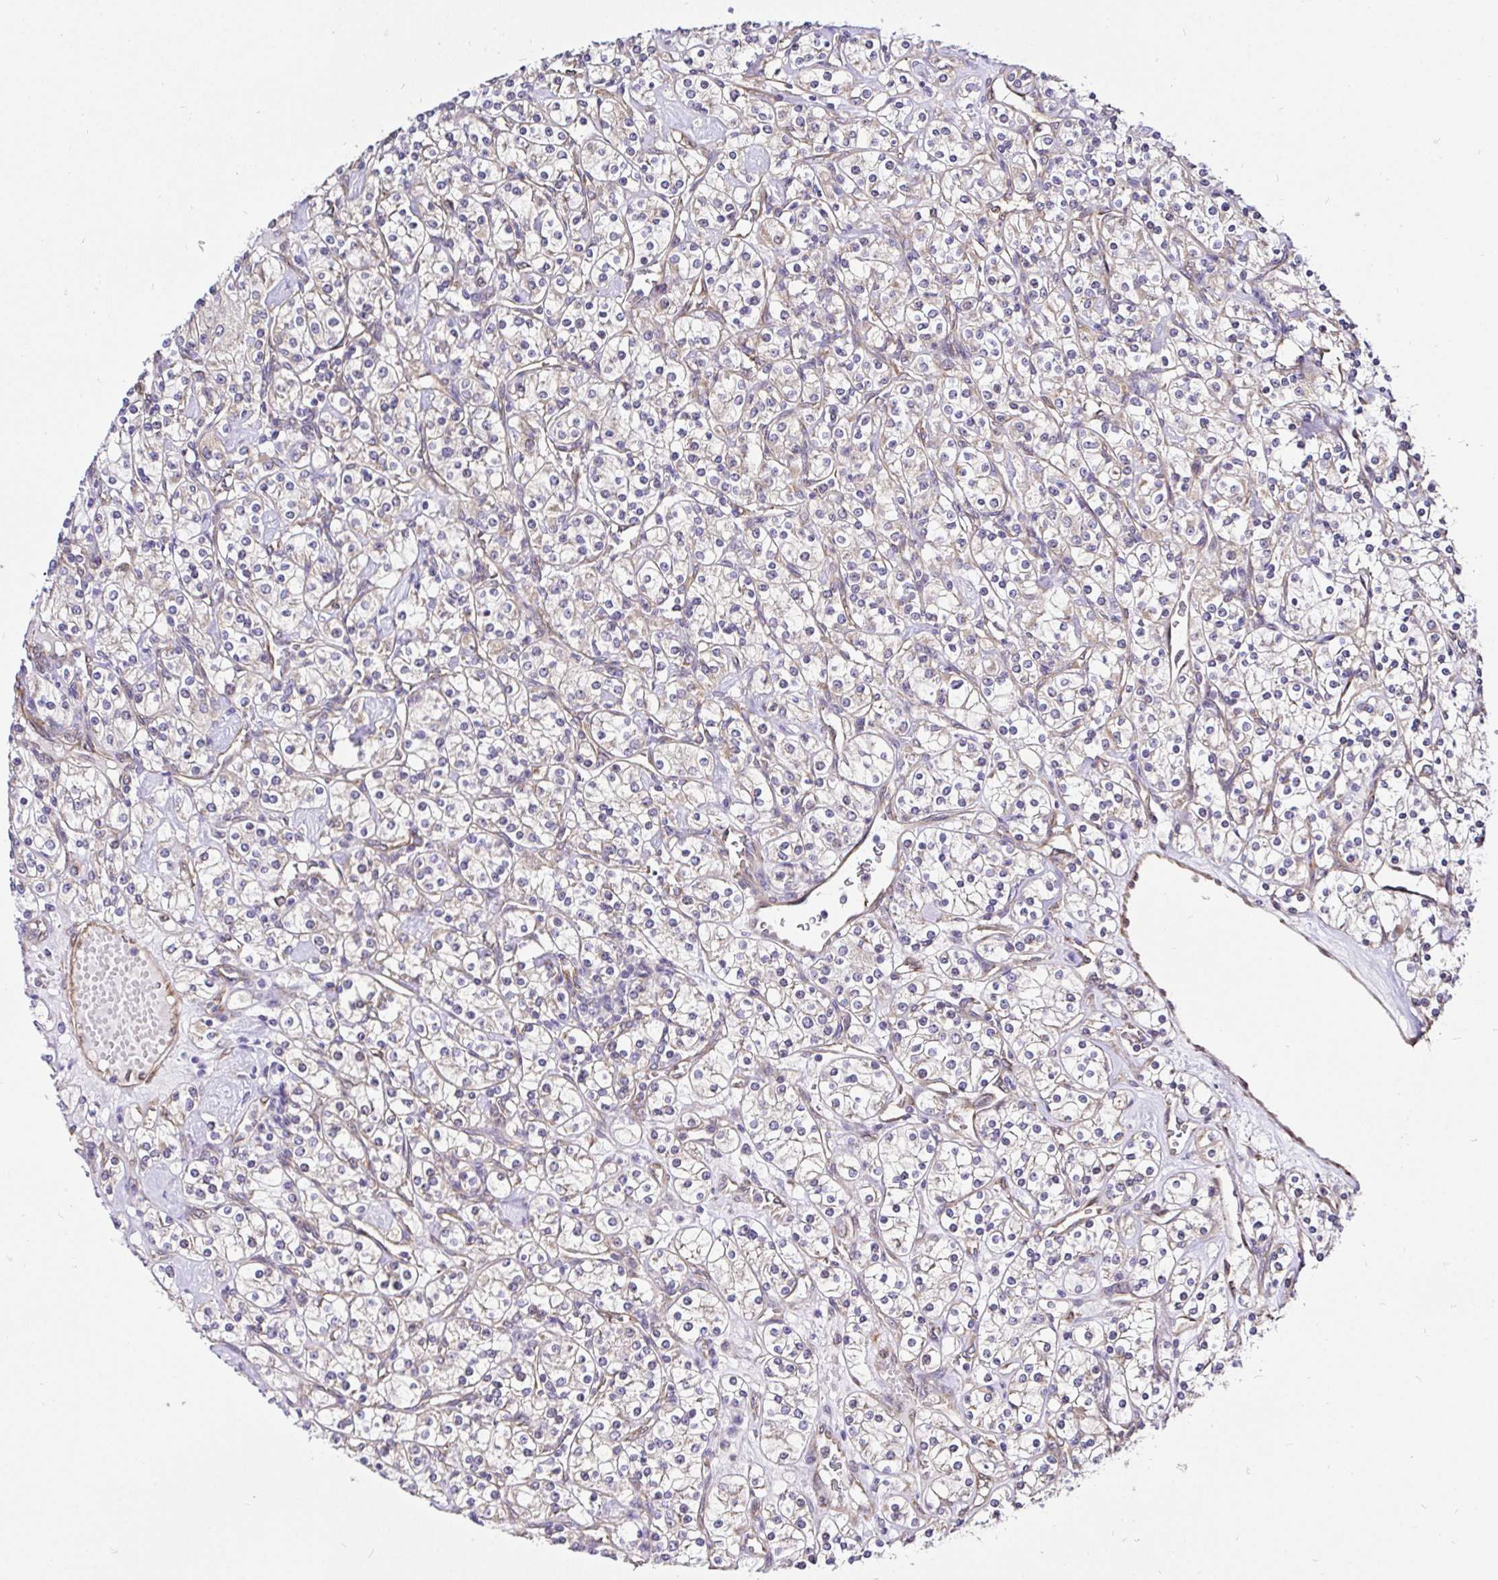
{"staining": {"intensity": "weak", "quantity": "25%-75%", "location": "cytoplasmic/membranous"}, "tissue": "renal cancer", "cell_type": "Tumor cells", "image_type": "cancer", "snomed": [{"axis": "morphology", "description": "Adenocarcinoma, NOS"}, {"axis": "topography", "description": "Kidney"}], "caption": "Protein analysis of renal cancer (adenocarcinoma) tissue exhibits weak cytoplasmic/membranous expression in approximately 25%-75% of tumor cells.", "gene": "CCDC122", "patient": {"sex": "male", "age": 77}}